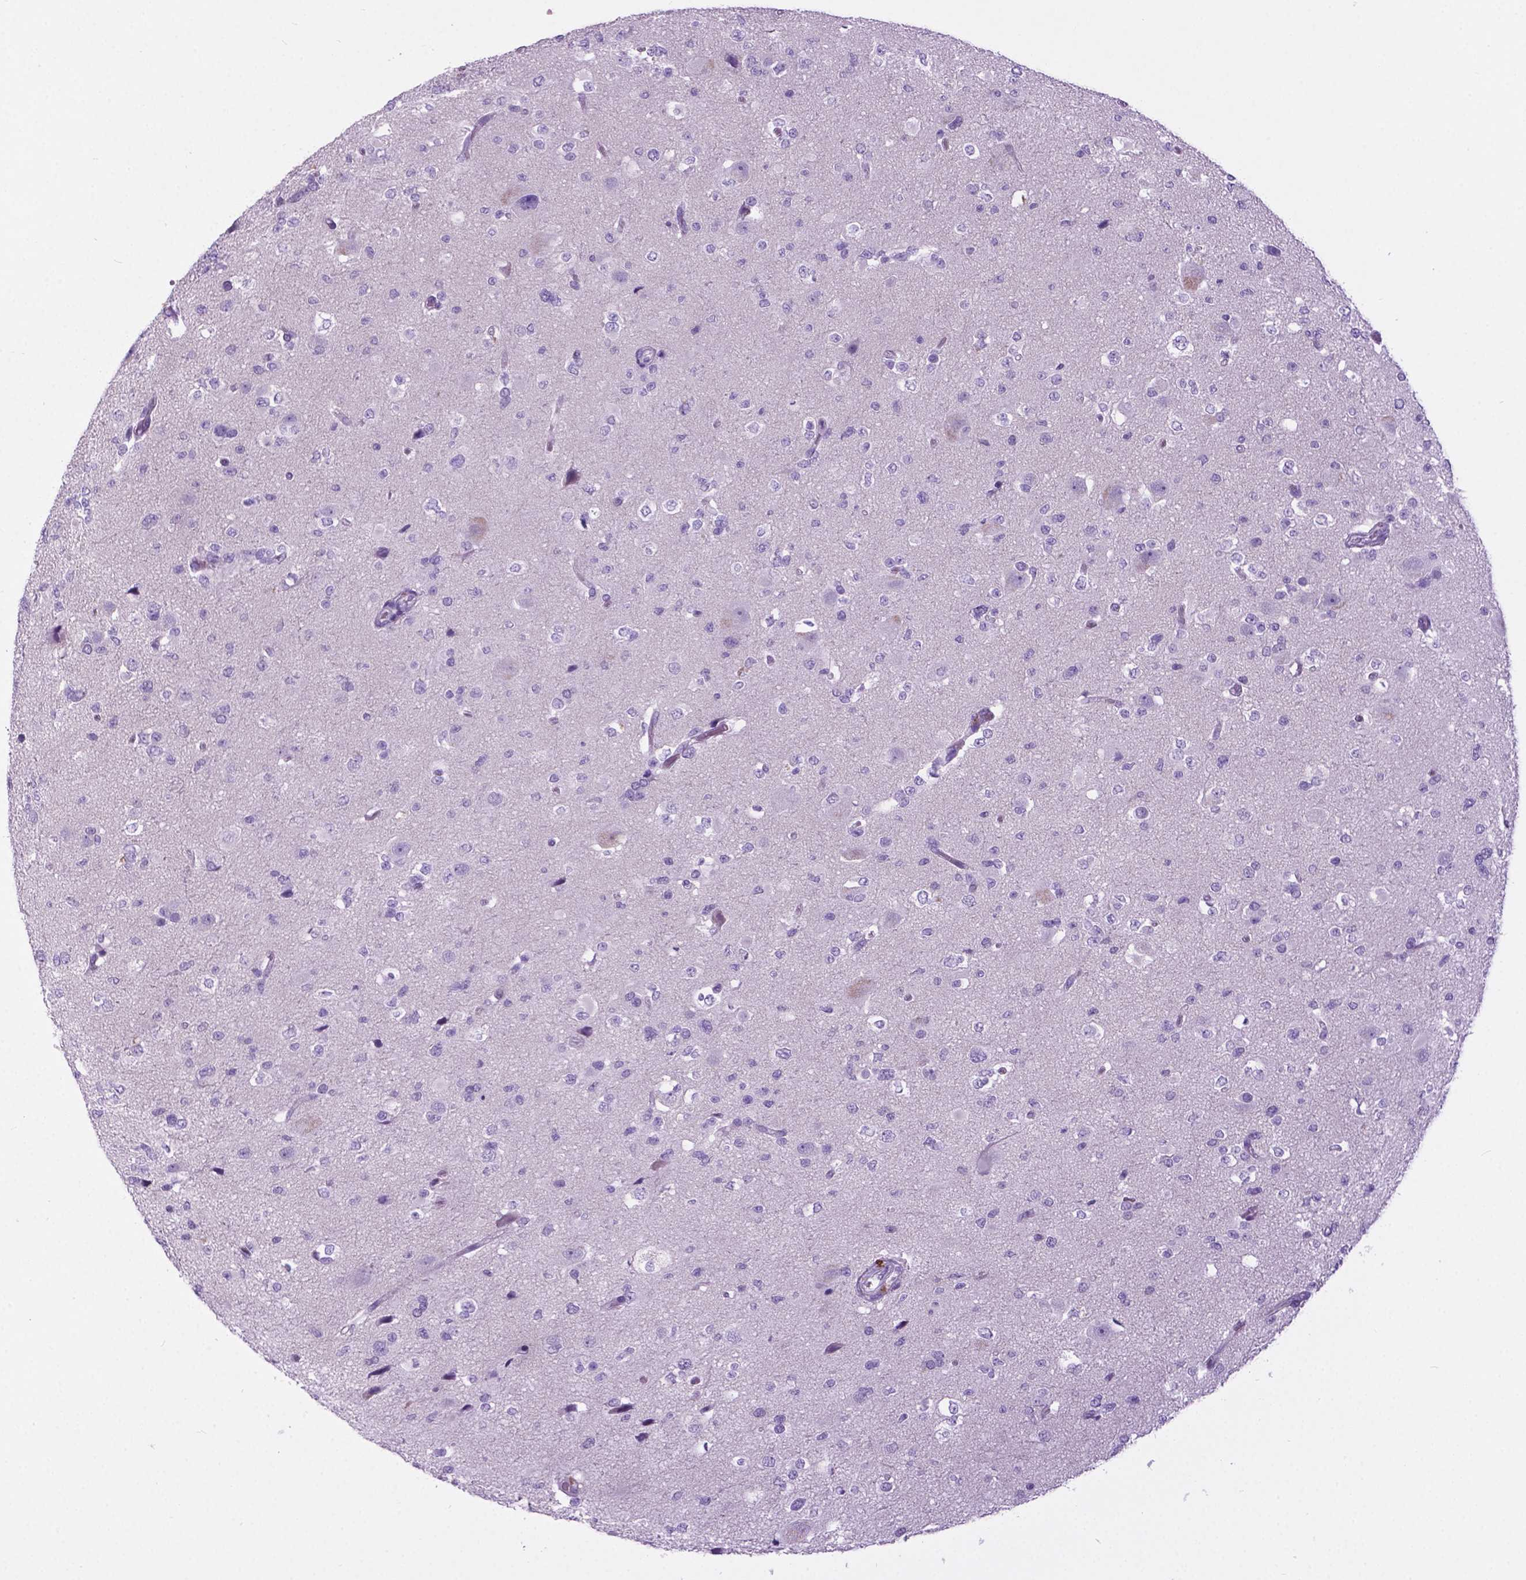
{"staining": {"intensity": "negative", "quantity": "none", "location": "none"}, "tissue": "glioma", "cell_type": "Tumor cells", "image_type": "cancer", "snomed": [{"axis": "morphology", "description": "Glioma, malignant, Low grade"}, {"axis": "topography", "description": "Brain"}], "caption": "Immunohistochemical staining of glioma demonstrates no significant expression in tumor cells.", "gene": "ARMS2", "patient": {"sex": "female", "age": 32}}